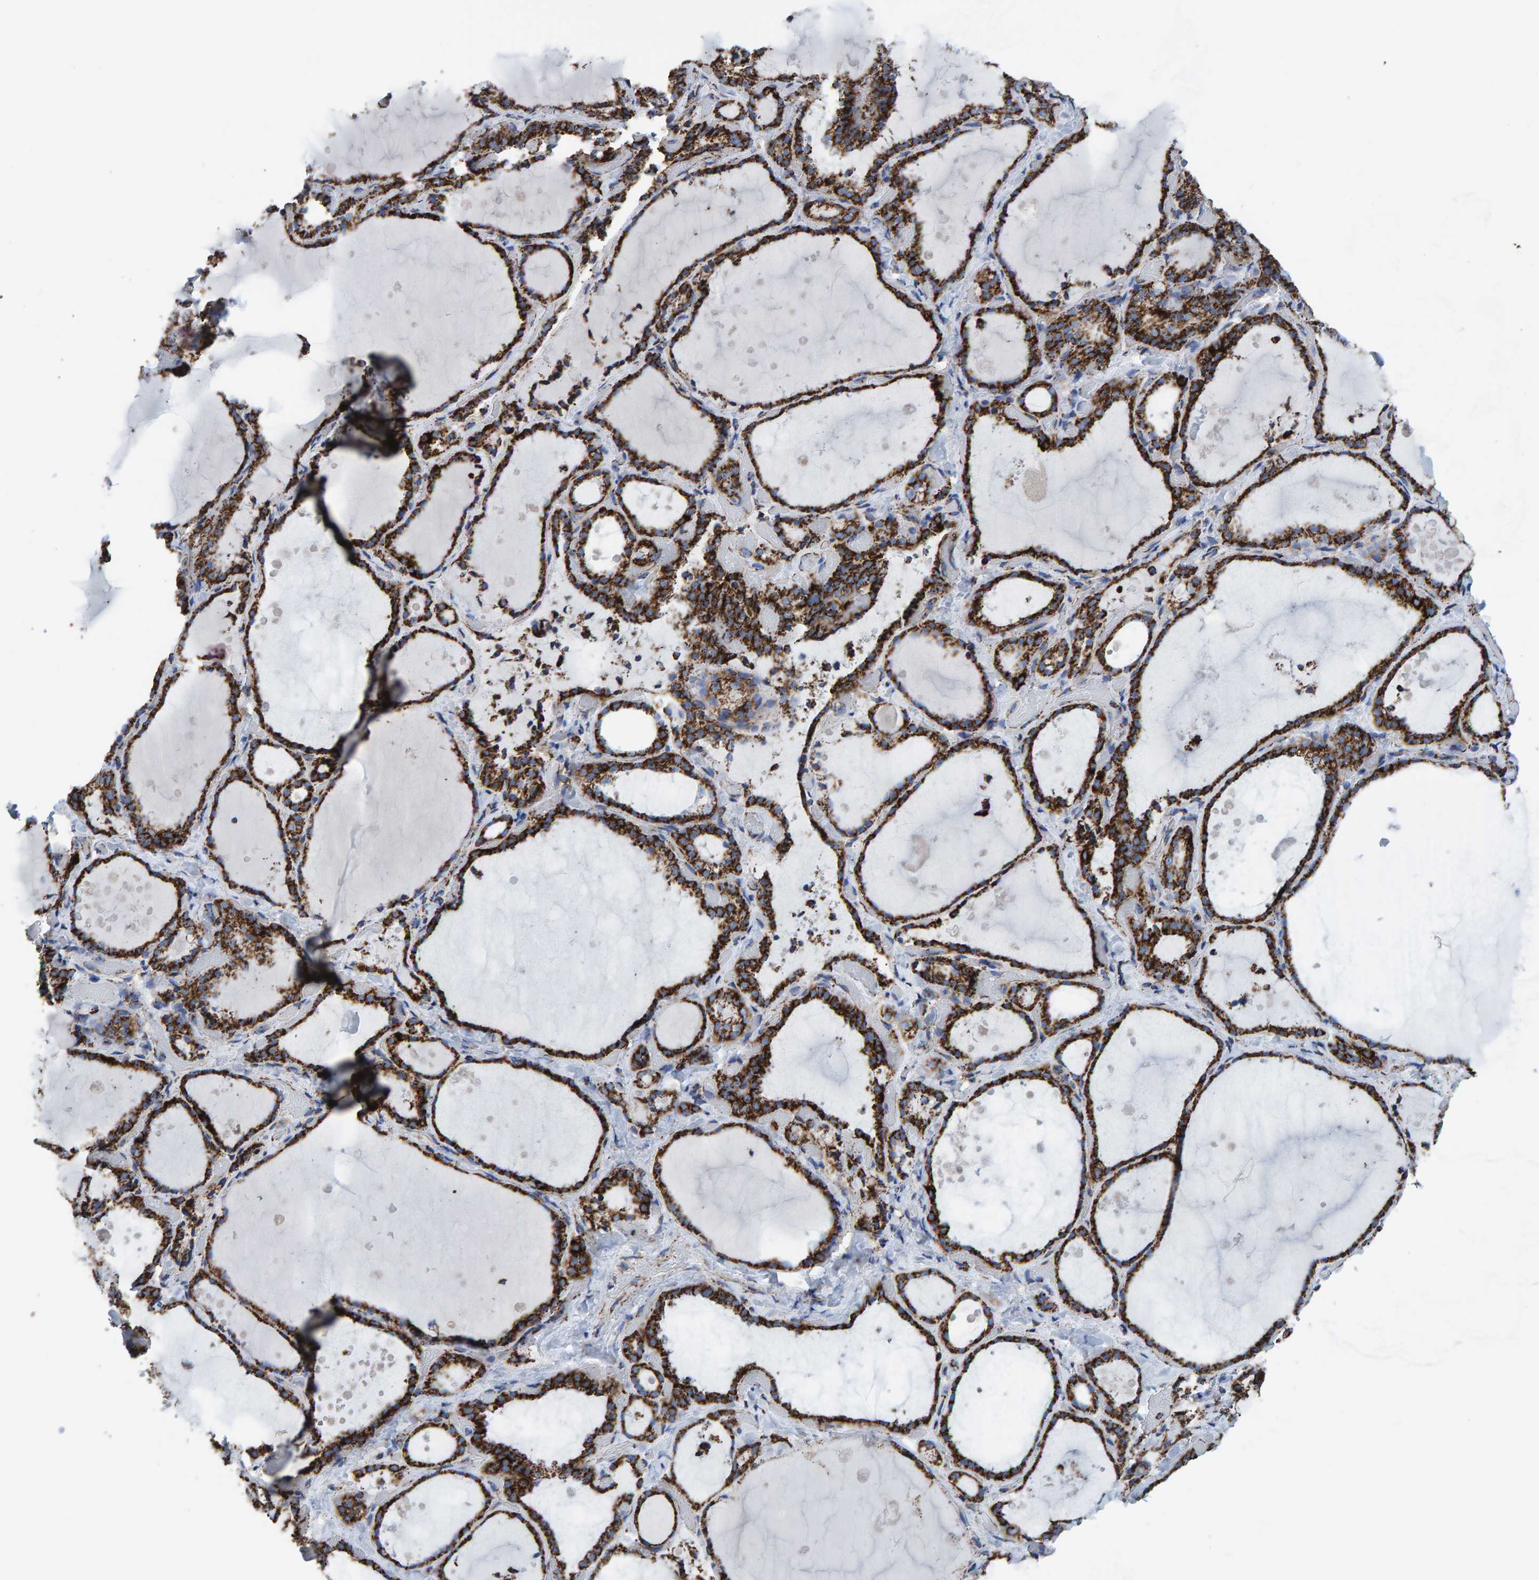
{"staining": {"intensity": "strong", "quantity": ">75%", "location": "cytoplasmic/membranous"}, "tissue": "thyroid gland", "cell_type": "Glandular cells", "image_type": "normal", "snomed": [{"axis": "morphology", "description": "Normal tissue, NOS"}, {"axis": "topography", "description": "Thyroid gland"}], "caption": "Immunohistochemical staining of unremarkable human thyroid gland shows >75% levels of strong cytoplasmic/membranous protein expression in about >75% of glandular cells.", "gene": "ENSG00000262660", "patient": {"sex": "female", "age": 44}}